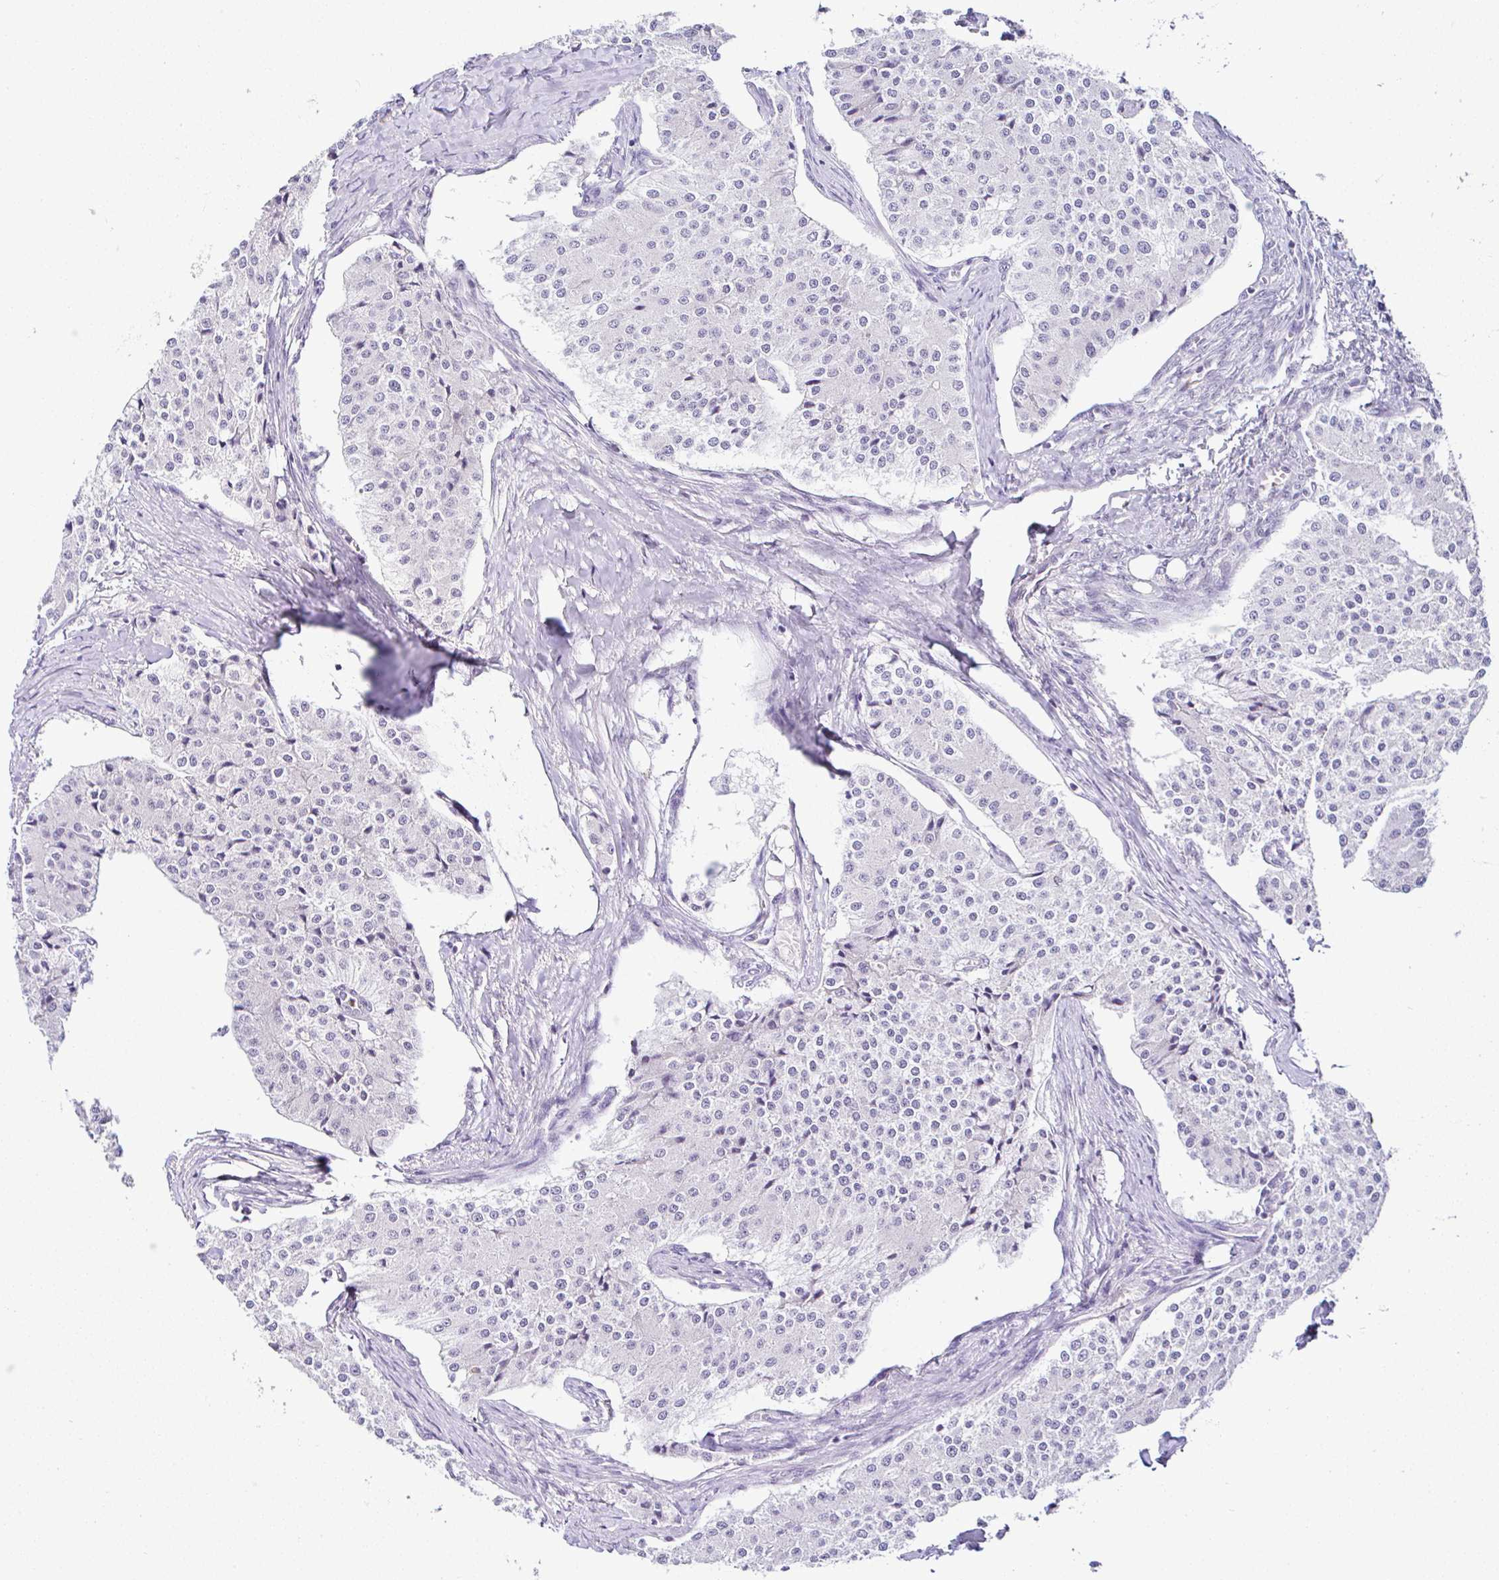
{"staining": {"intensity": "negative", "quantity": "none", "location": "none"}, "tissue": "carcinoid", "cell_type": "Tumor cells", "image_type": "cancer", "snomed": [{"axis": "morphology", "description": "Carcinoid, malignant, NOS"}, {"axis": "topography", "description": "Colon"}], "caption": "A high-resolution histopathology image shows immunohistochemistry (IHC) staining of carcinoid, which reveals no significant expression in tumor cells.", "gene": "PTPN2", "patient": {"sex": "female", "age": 52}}